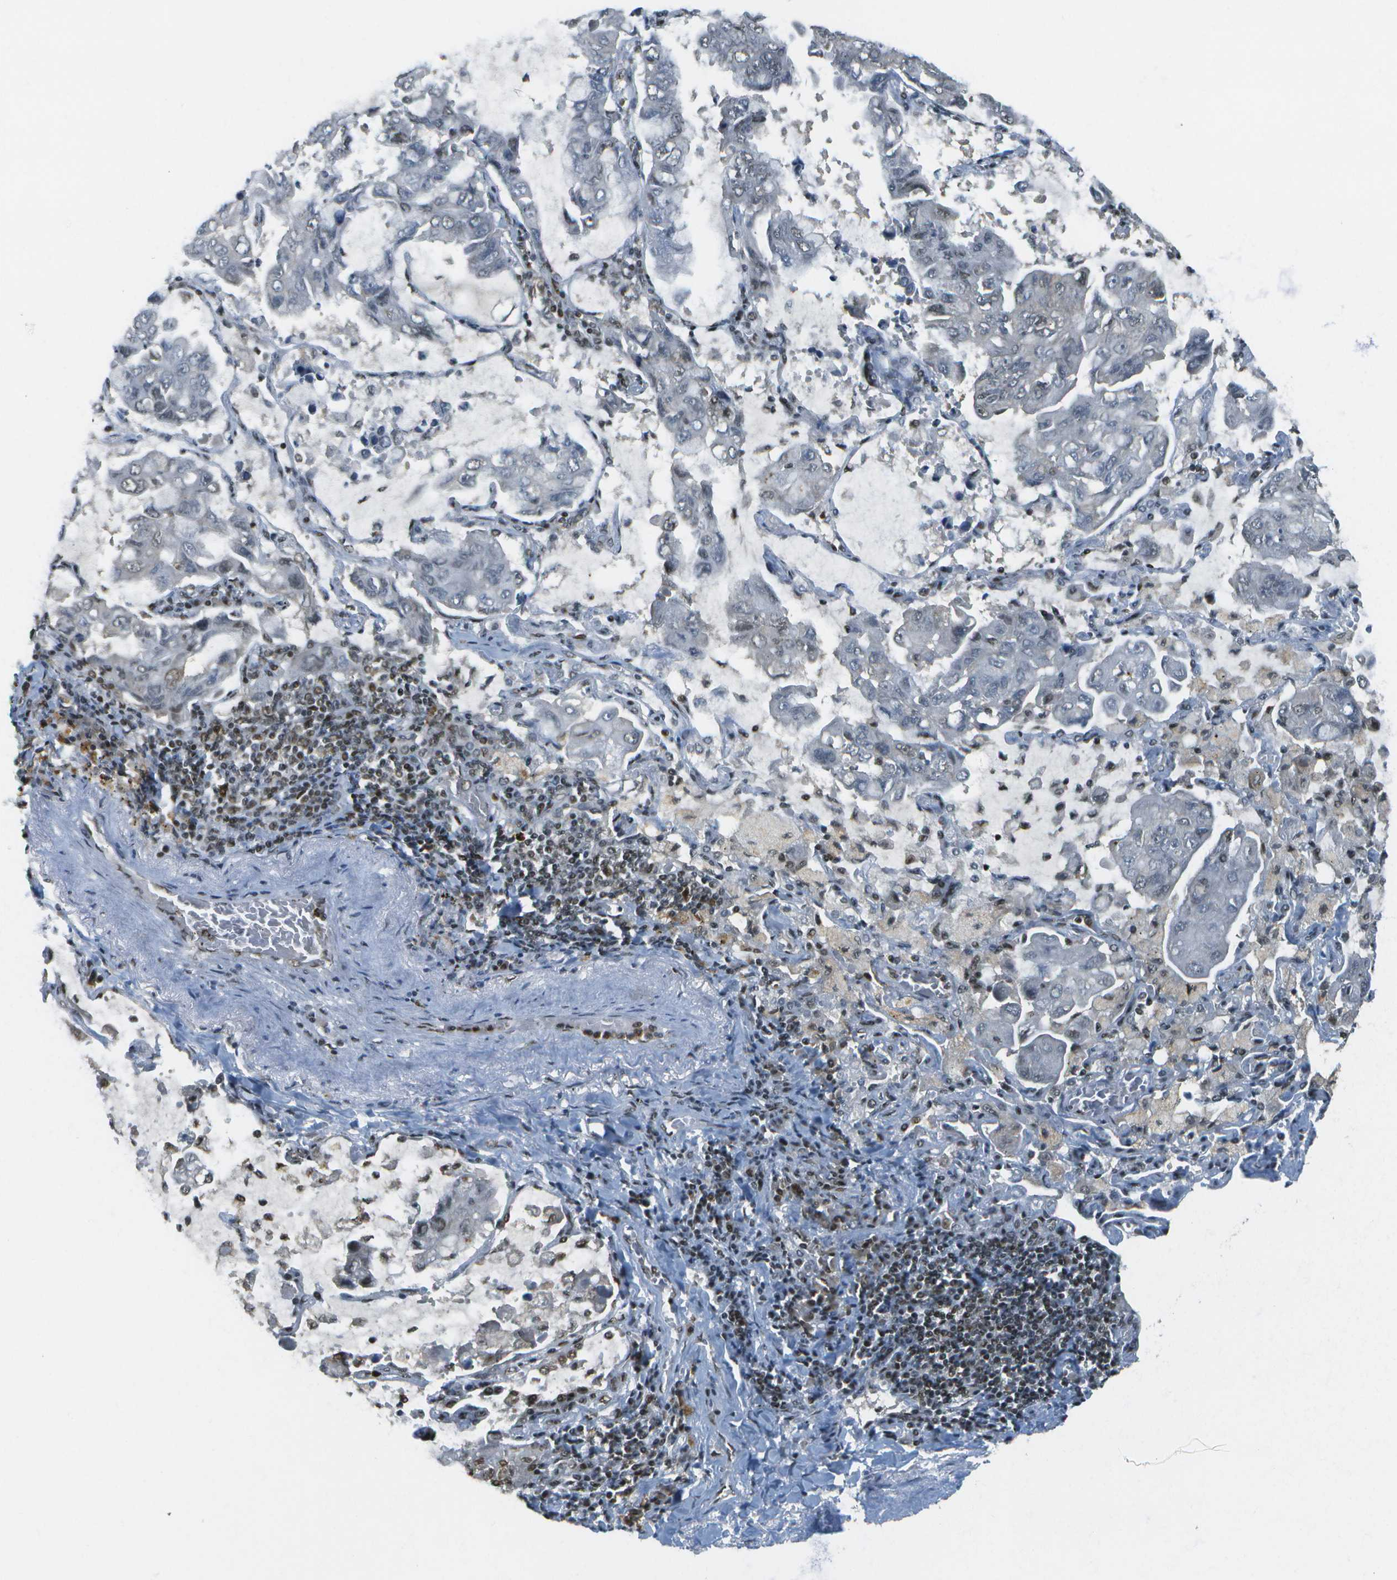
{"staining": {"intensity": "weak", "quantity": "<25%", "location": "nuclear"}, "tissue": "lung cancer", "cell_type": "Tumor cells", "image_type": "cancer", "snomed": [{"axis": "morphology", "description": "Adenocarcinoma, NOS"}, {"axis": "topography", "description": "Lung"}], "caption": "This is a micrograph of IHC staining of lung adenocarcinoma, which shows no expression in tumor cells.", "gene": "IRF7", "patient": {"sex": "male", "age": 64}}